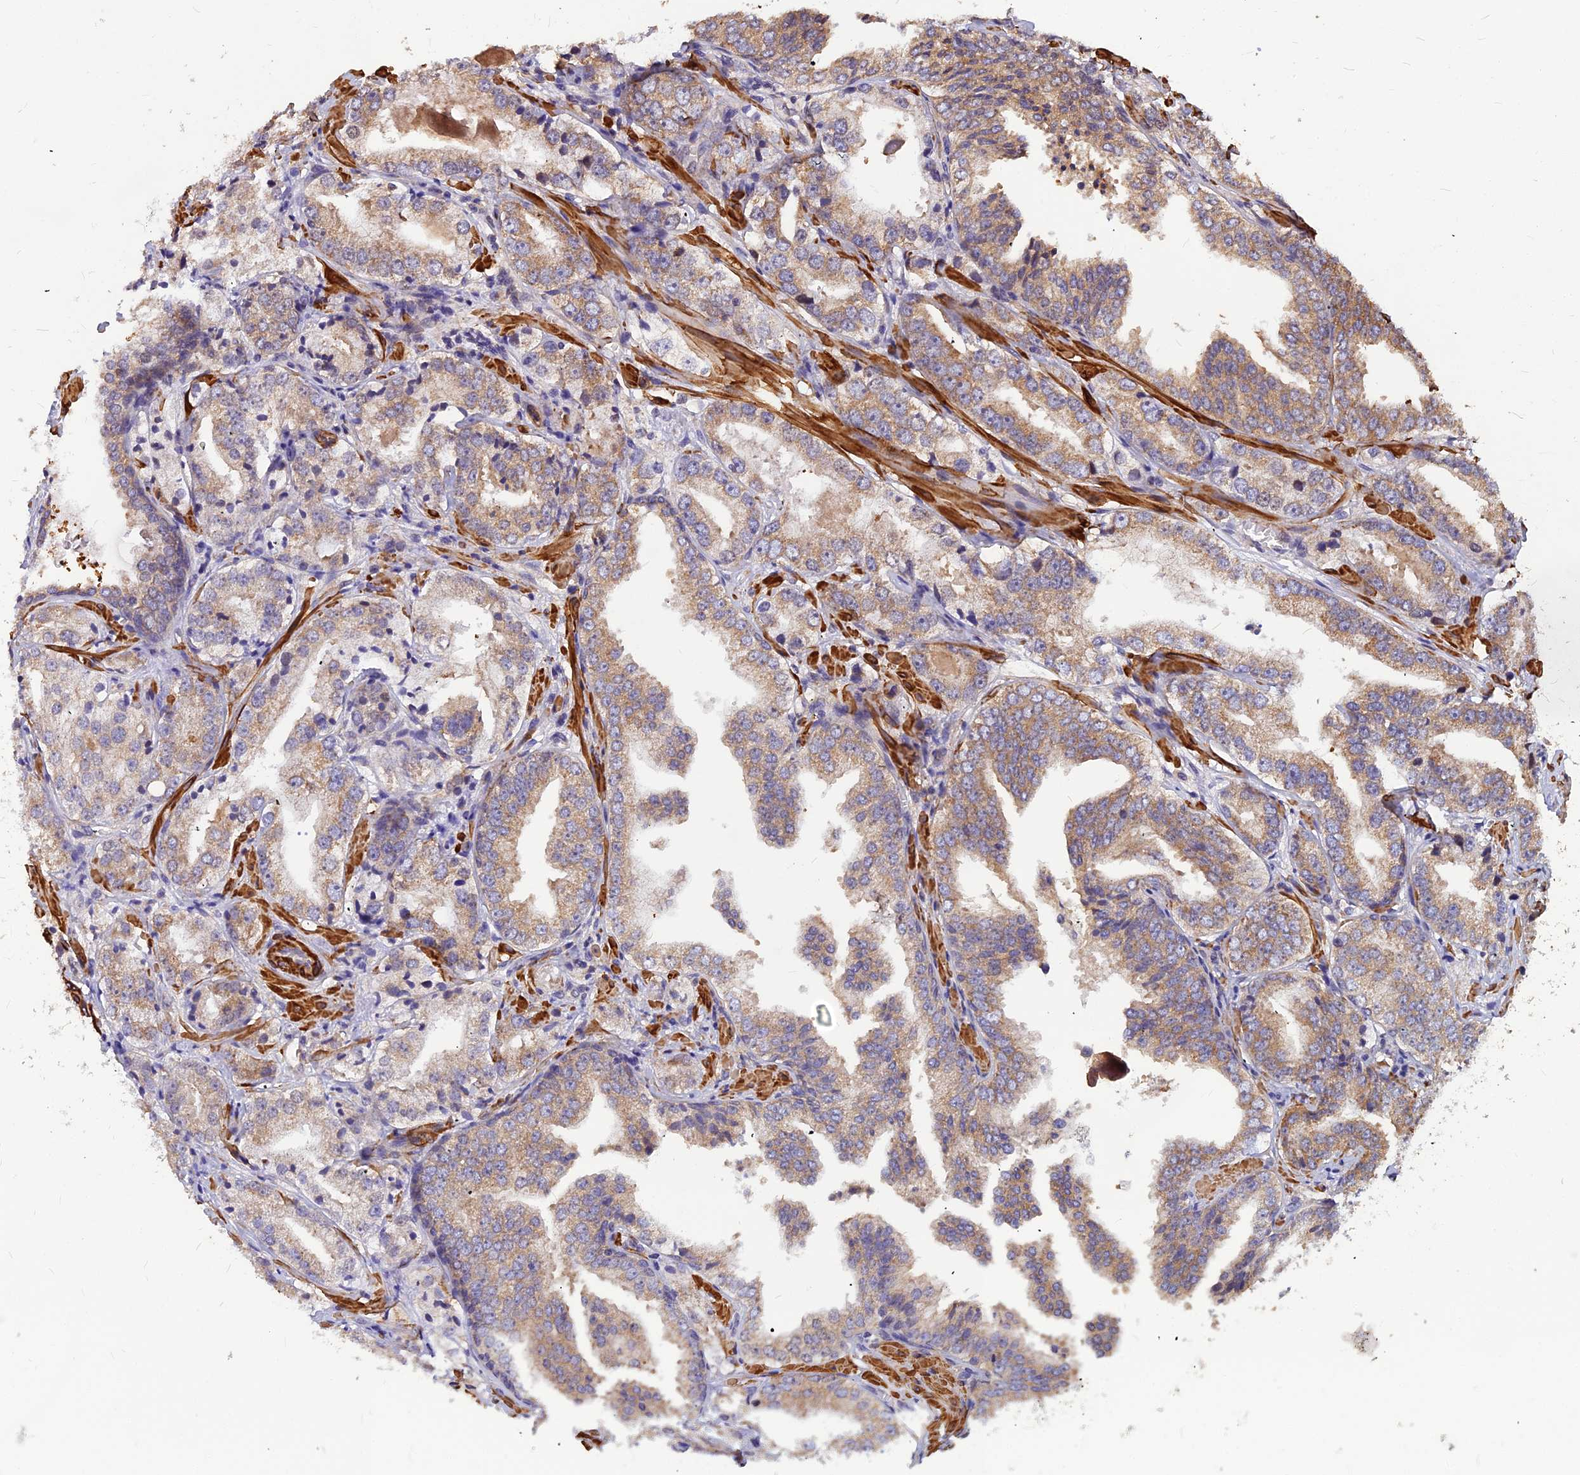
{"staining": {"intensity": "moderate", "quantity": "25%-75%", "location": "cytoplasmic/membranous"}, "tissue": "prostate cancer", "cell_type": "Tumor cells", "image_type": "cancer", "snomed": [{"axis": "morphology", "description": "Adenocarcinoma, Low grade"}, {"axis": "topography", "description": "Prostate"}], "caption": "This is a photomicrograph of IHC staining of adenocarcinoma (low-grade) (prostate), which shows moderate expression in the cytoplasmic/membranous of tumor cells.", "gene": "LEKR1", "patient": {"sex": "male", "age": 60}}